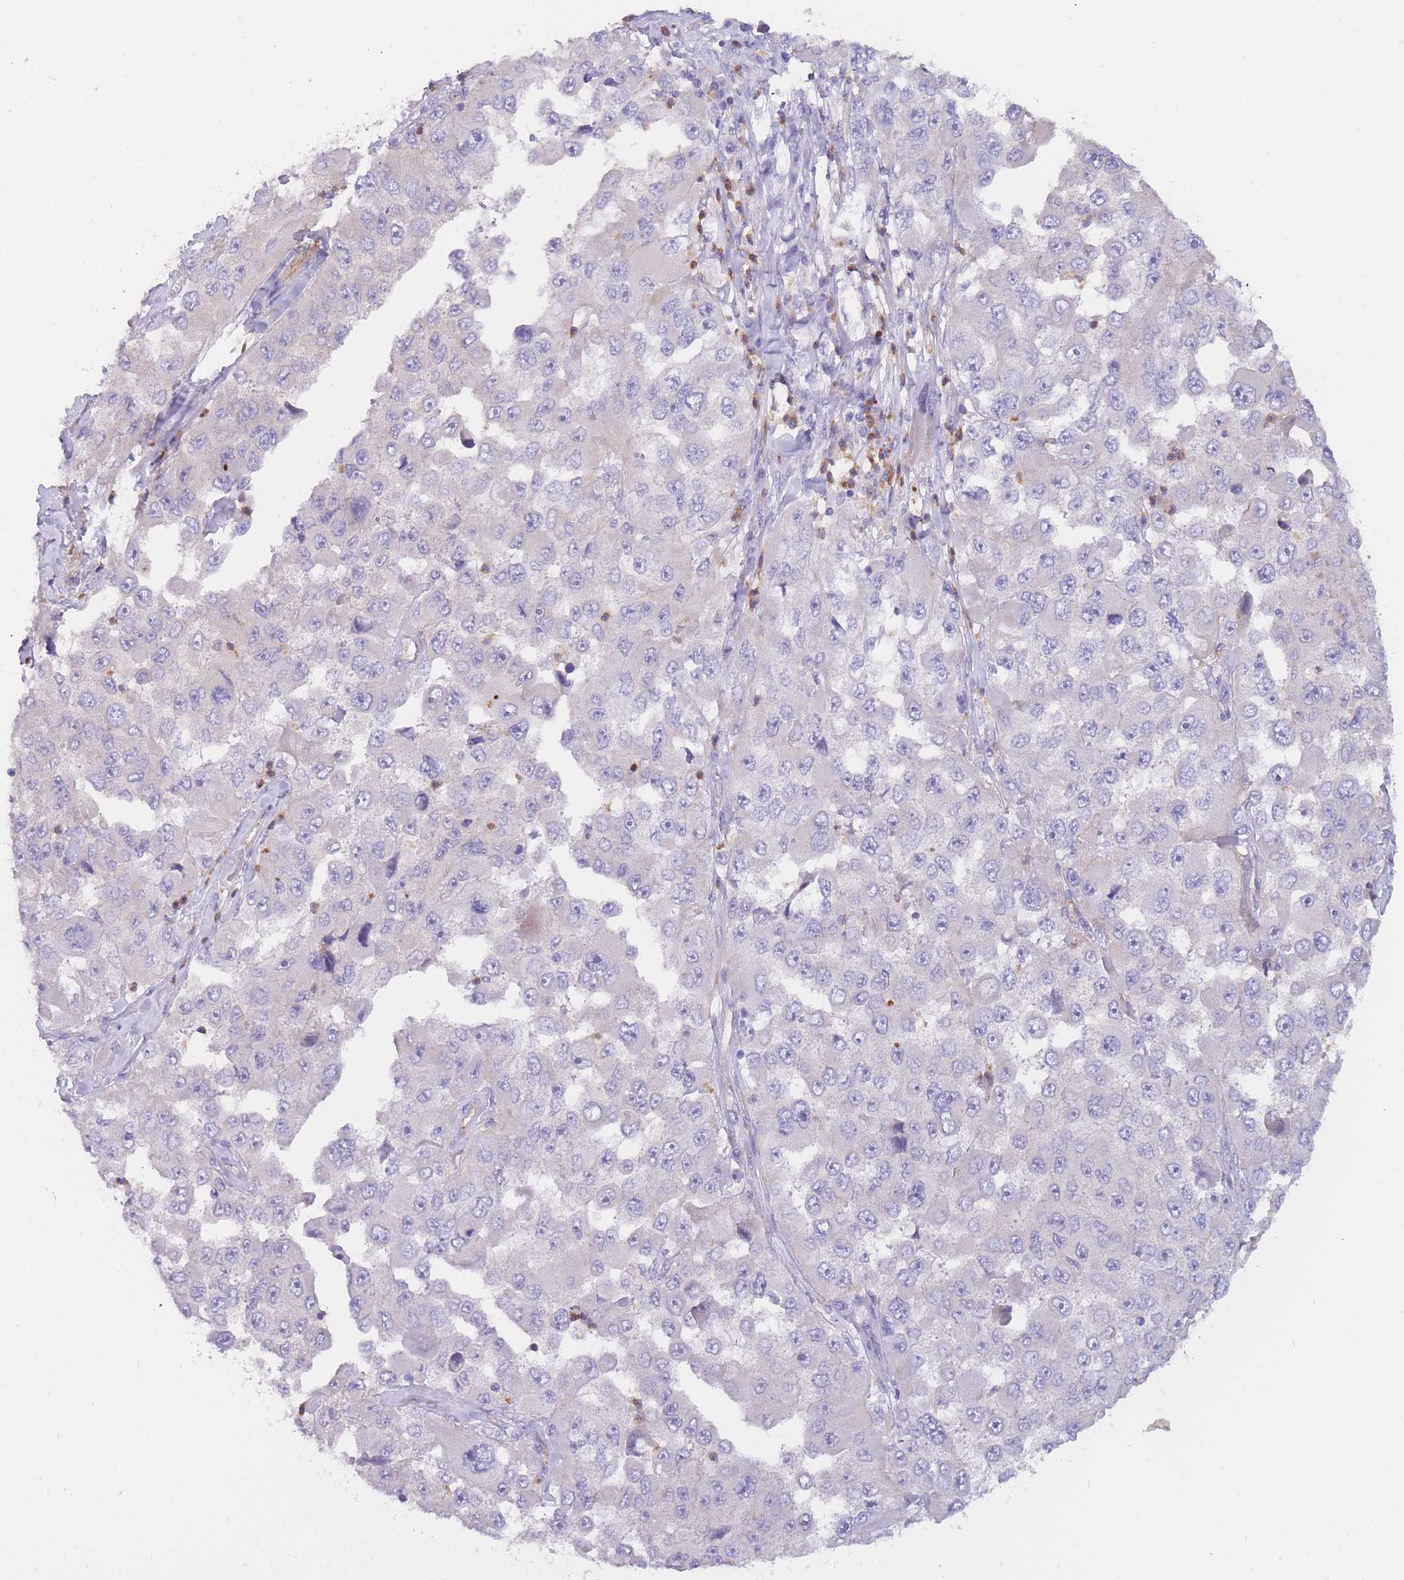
{"staining": {"intensity": "negative", "quantity": "none", "location": "none"}, "tissue": "melanoma", "cell_type": "Tumor cells", "image_type": "cancer", "snomed": [{"axis": "morphology", "description": "Malignant melanoma, Metastatic site"}, {"axis": "topography", "description": "Lymph node"}], "caption": "This photomicrograph is of melanoma stained with immunohistochemistry (IHC) to label a protein in brown with the nuclei are counter-stained blue. There is no expression in tumor cells. (DAB immunohistochemistry (IHC) with hematoxylin counter stain).", "gene": "SULT1A1", "patient": {"sex": "male", "age": 62}}